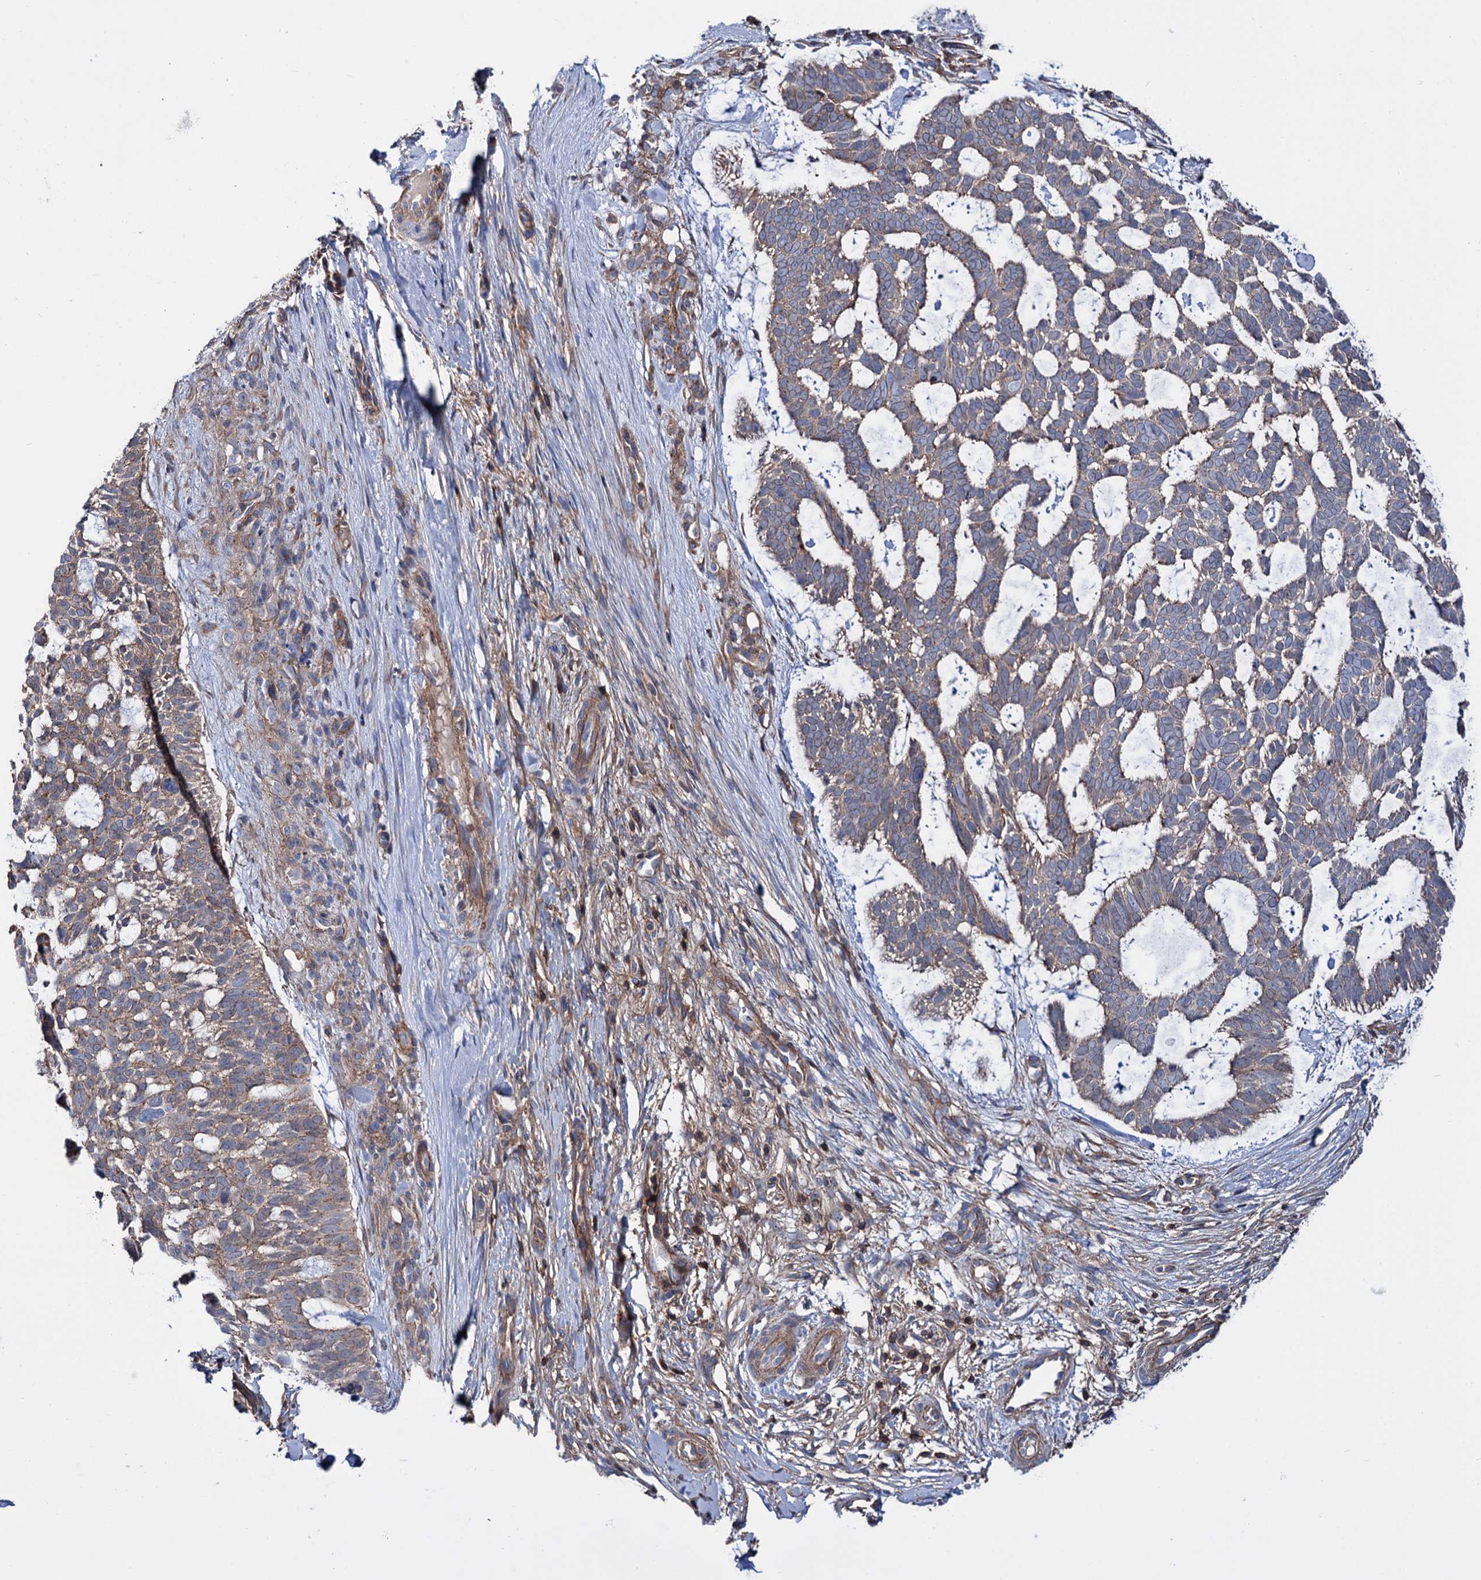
{"staining": {"intensity": "weak", "quantity": ">75%", "location": "cytoplasmic/membranous"}, "tissue": "skin cancer", "cell_type": "Tumor cells", "image_type": "cancer", "snomed": [{"axis": "morphology", "description": "Basal cell carcinoma"}, {"axis": "topography", "description": "Skin"}], "caption": "This micrograph shows basal cell carcinoma (skin) stained with immunohistochemistry (IHC) to label a protein in brown. The cytoplasmic/membranous of tumor cells show weak positivity for the protein. Nuclei are counter-stained blue.", "gene": "DEF6", "patient": {"sex": "male", "age": 88}}